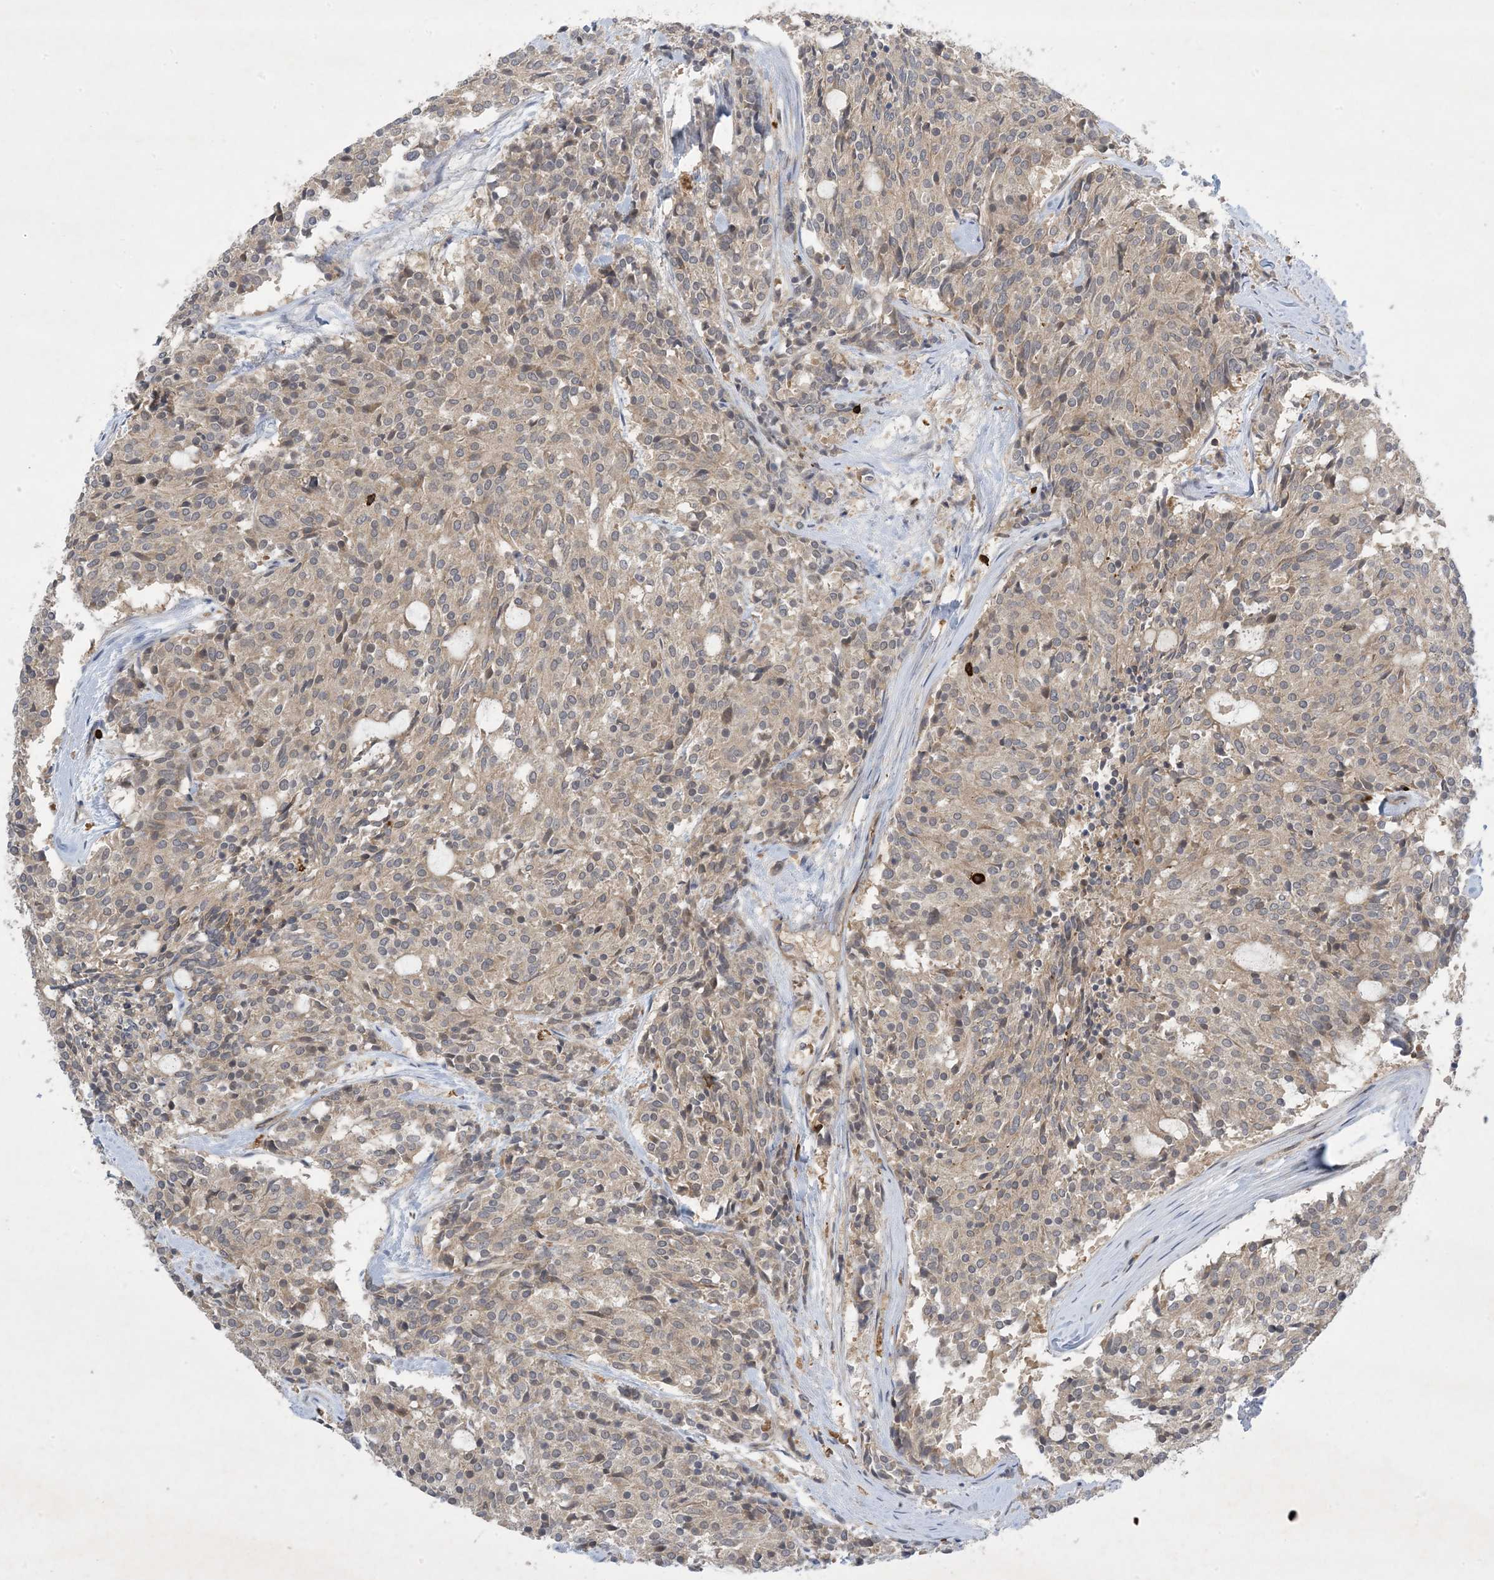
{"staining": {"intensity": "weak", "quantity": ">75%", "location": "cytoplasmic/membranous"}, "tissue": "carcinoid", "cell_type": "Tumor cells", "image_type": "cancer", "snomed": [{"axis": "morphology", "description": "Carcinoid, malignant, NOS"}, {"axis": "topography", "description": "Pancreas"}], "caption": "DAB immunohistochemical staining of carcinoid exhibits weak cytoplasmic/membranous protein expression in about >75% of tumor cells.", "gene": "AK9", "patient": {"sex": "female", "age": 54}}